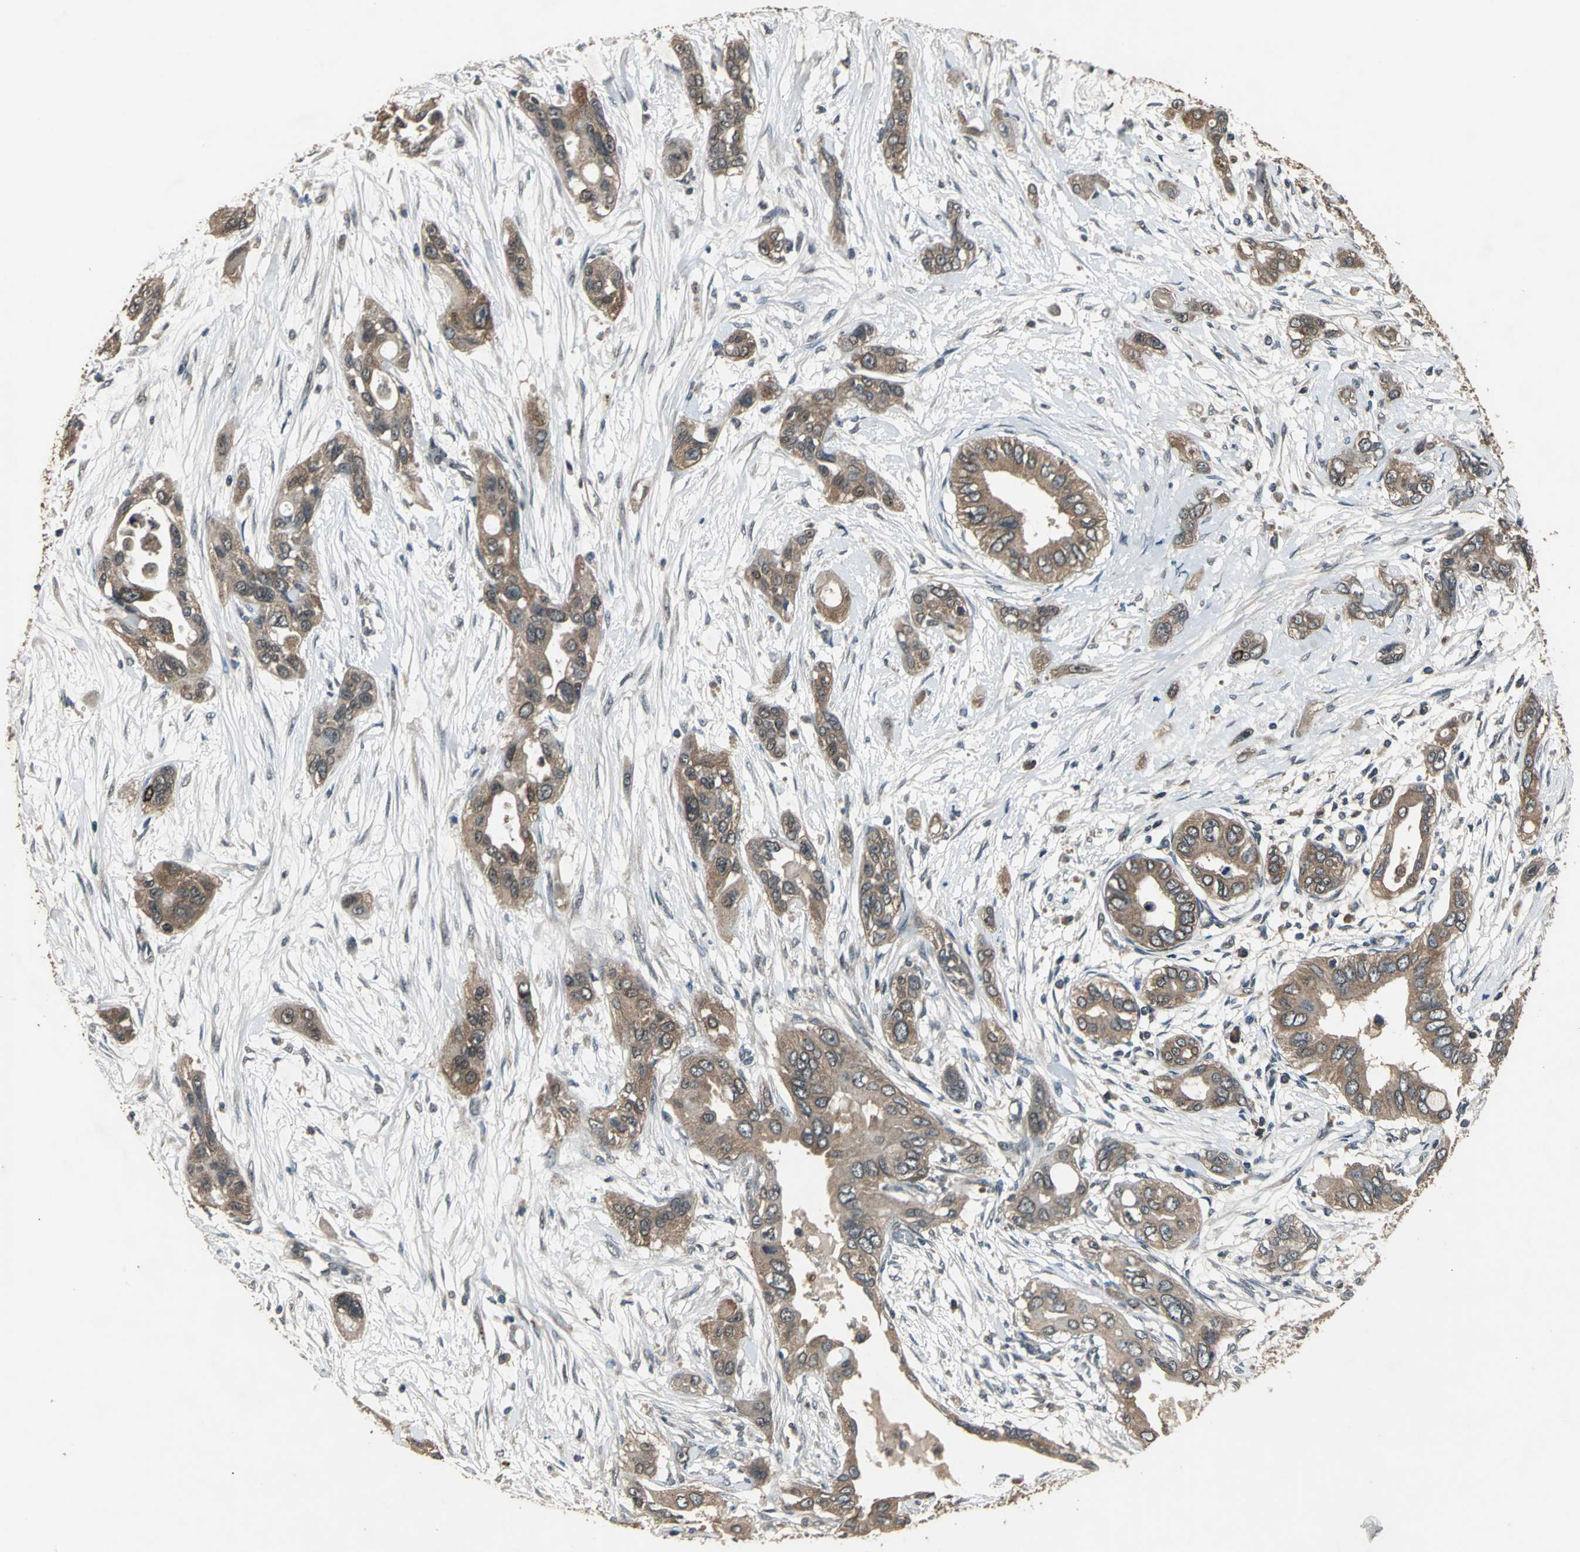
{"staining": {"intensity": "strong", "quantity": ">75%", "location": "cytoplasmic/membranous"}, "tissue": "pancreatic cancer", "cell_type": "Tumor cells", "image_type": "cancer", "snomed": [{"axis": "morphology", "description": "Adenocarcinoma, NOS"}, {"axis": "topography", "description": "Pancreas"}], "caption": "Pancreatic adenocarcinoma was stained to show a protein in brown. There is high levels of strong cytoplasmic/membranous staining in about >75% of tumor cells.", "gene": "ZNF608", "patient": {"sex": "female", "age": 60}}